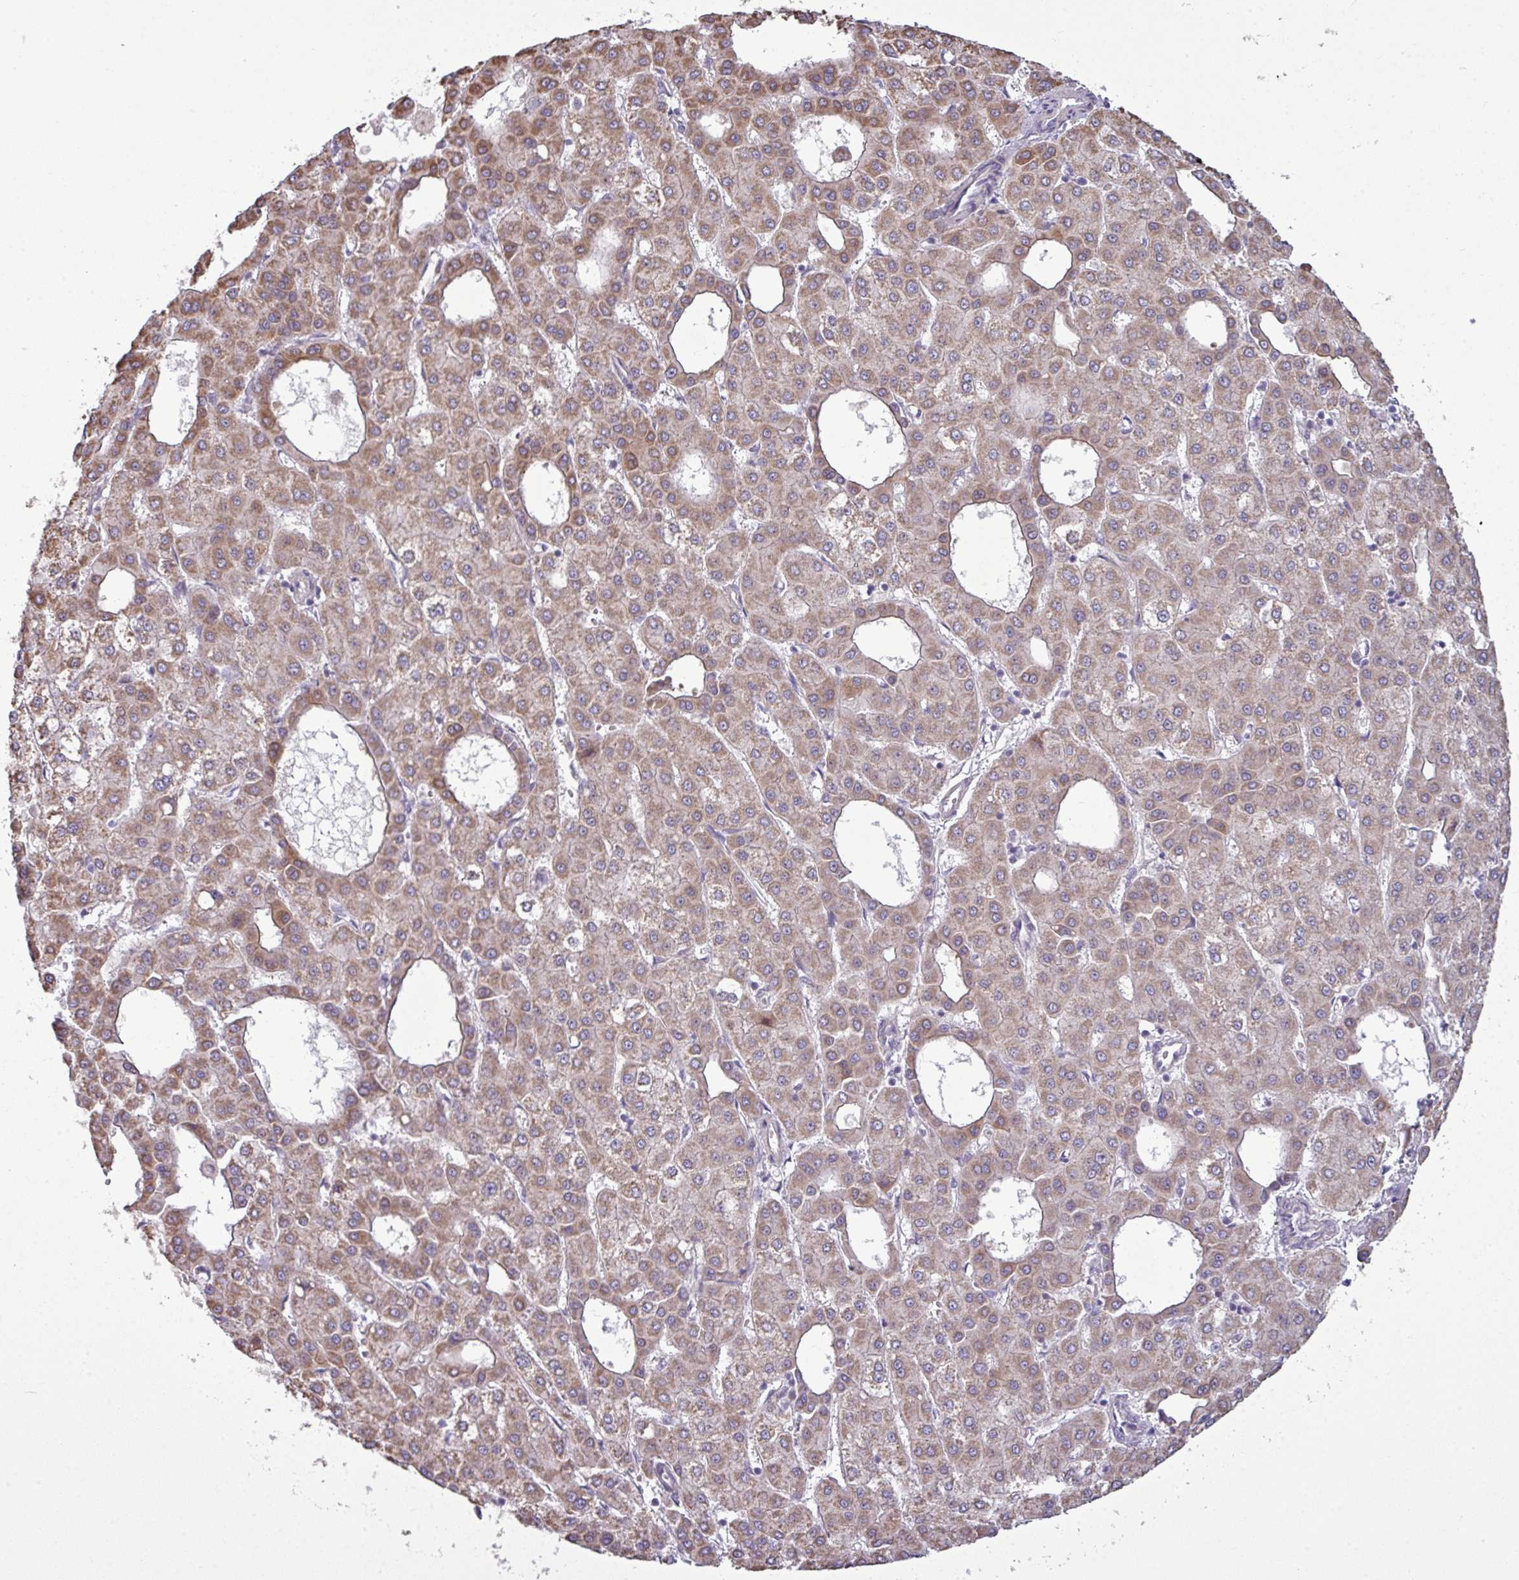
{"staining": {"intensity": "moderate", "quantity": ">75%", "location": "cytoplasmic/membranous"}, "tissue": "liver cancer", "cell_type": "Tumor cells", "image_type": "cancer", "snomed": [{"axis": "morphology", "description": "Carcinoma, Hepatocellular, NOS"}, {"axis": "topography", "description": "Liver"}], "caption": "Immunohistochemical staining of human hepatocellular carcinoma (liver) demonstrates moderate cytoplasmic/membranous protein positivity in approximately >75% of tumor cells. (DAB (3,3'-diaminobenzidine) IHC with brightfield microscopy, high magnification).", "gene": "ZNF217", "patient": {"sex": "male", "age": 47}}